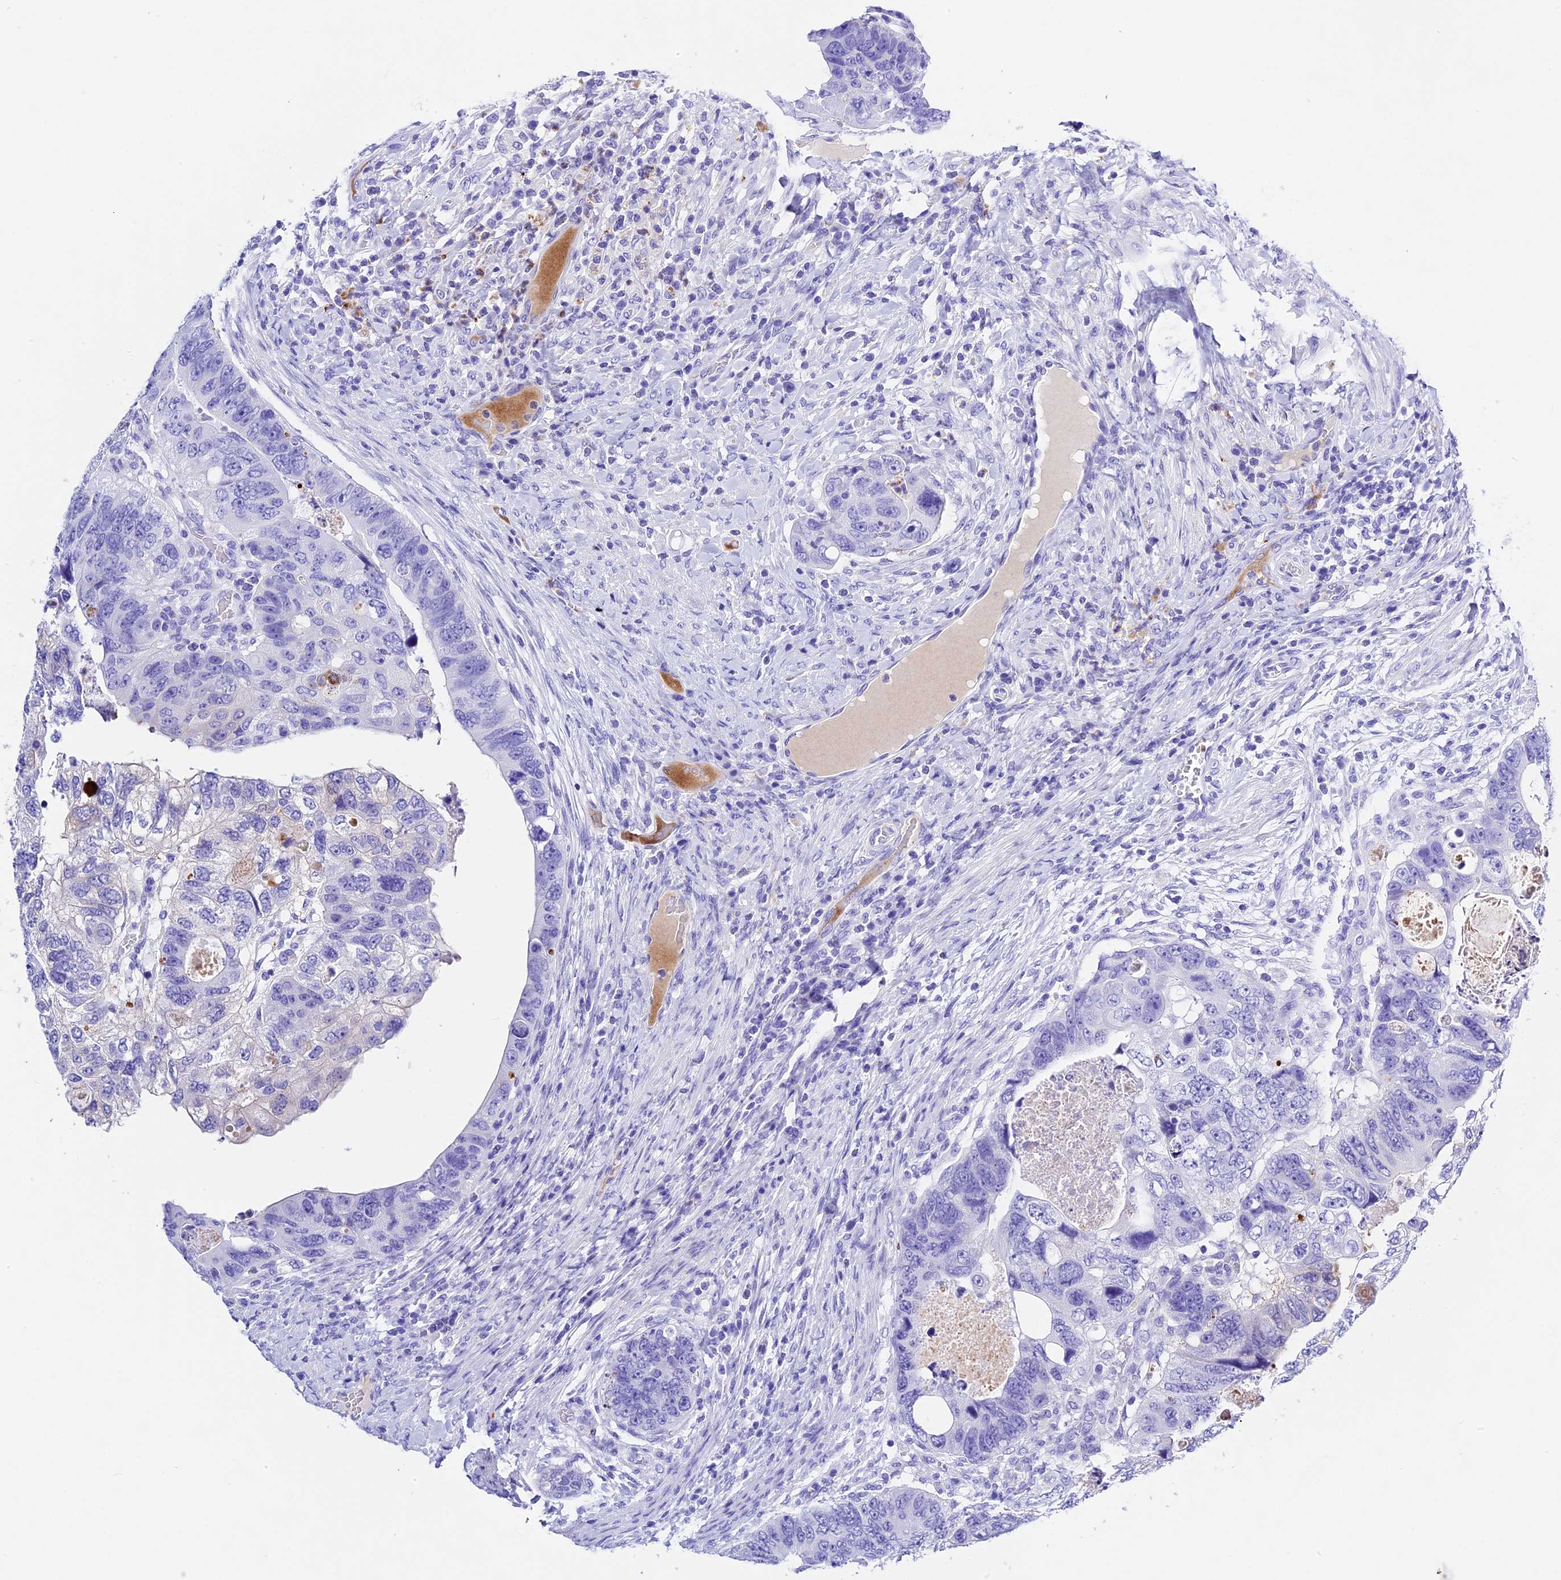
{"staining": {"intensity": "negative", "quantity": "none", "location": "none"}, "tissue": "colorectal cancer", "cell_type": "Tumor cells", "image_type": "cancer", "snomed": [{"axis": "morphology", "description": "Adenocarcinoma, NOS"}, {"axis": "topography", "description": "Rectum"}], "caption": "Immunohistochemistry micrograph of neoplastic tissue: human colorectal cancer stained with DAB (3,3'-diaminobenzidine) shows no significant protein positivity in tumor cells.", "gene": "PSG11", "patient": {"sex": "male", "age": 59}}